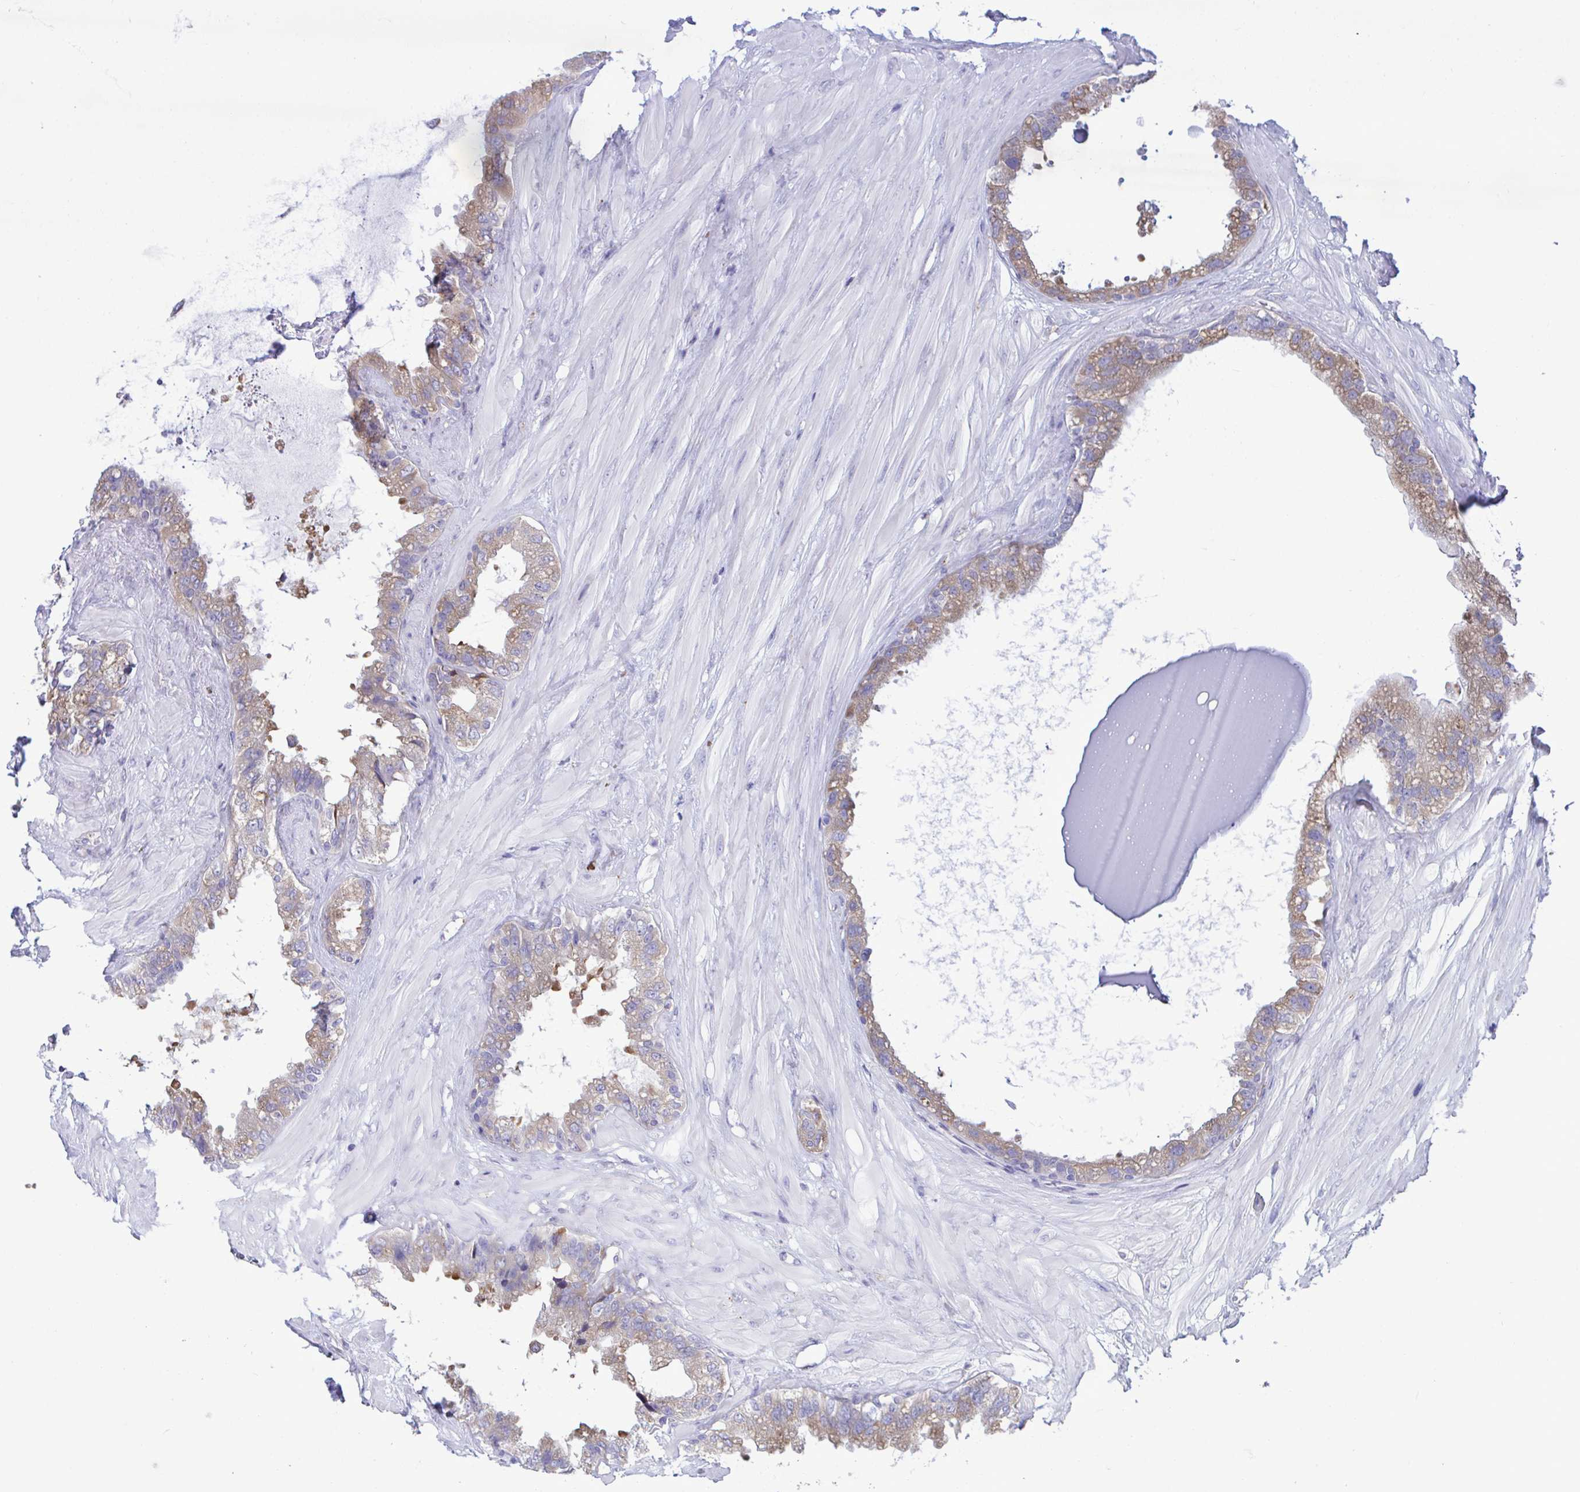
{"staining": {"intensity": "moderate", "quantity": ">75%", "location": "cytoplasmic/membranous"}, "tissue": "seminal vesicle", "cell_type": "Glandular cells", "image_type": "normal", "snomed": [{"axis": "morphology", "description": "Normal tissue, NOS"}, {"axis": "topography", "description": "Seminal veicle"}, {"axis": "topography", "description": "Peripheral nerve tissue"}], "caption": "Brown immunohistochemical staining in unremarkable seminal vesicle displays moderate cytoplasmic/membranous staining in approximately >75% of glandular cells.", "gene": "PIGK", "patient": {"sex": "male", "age": 76}}